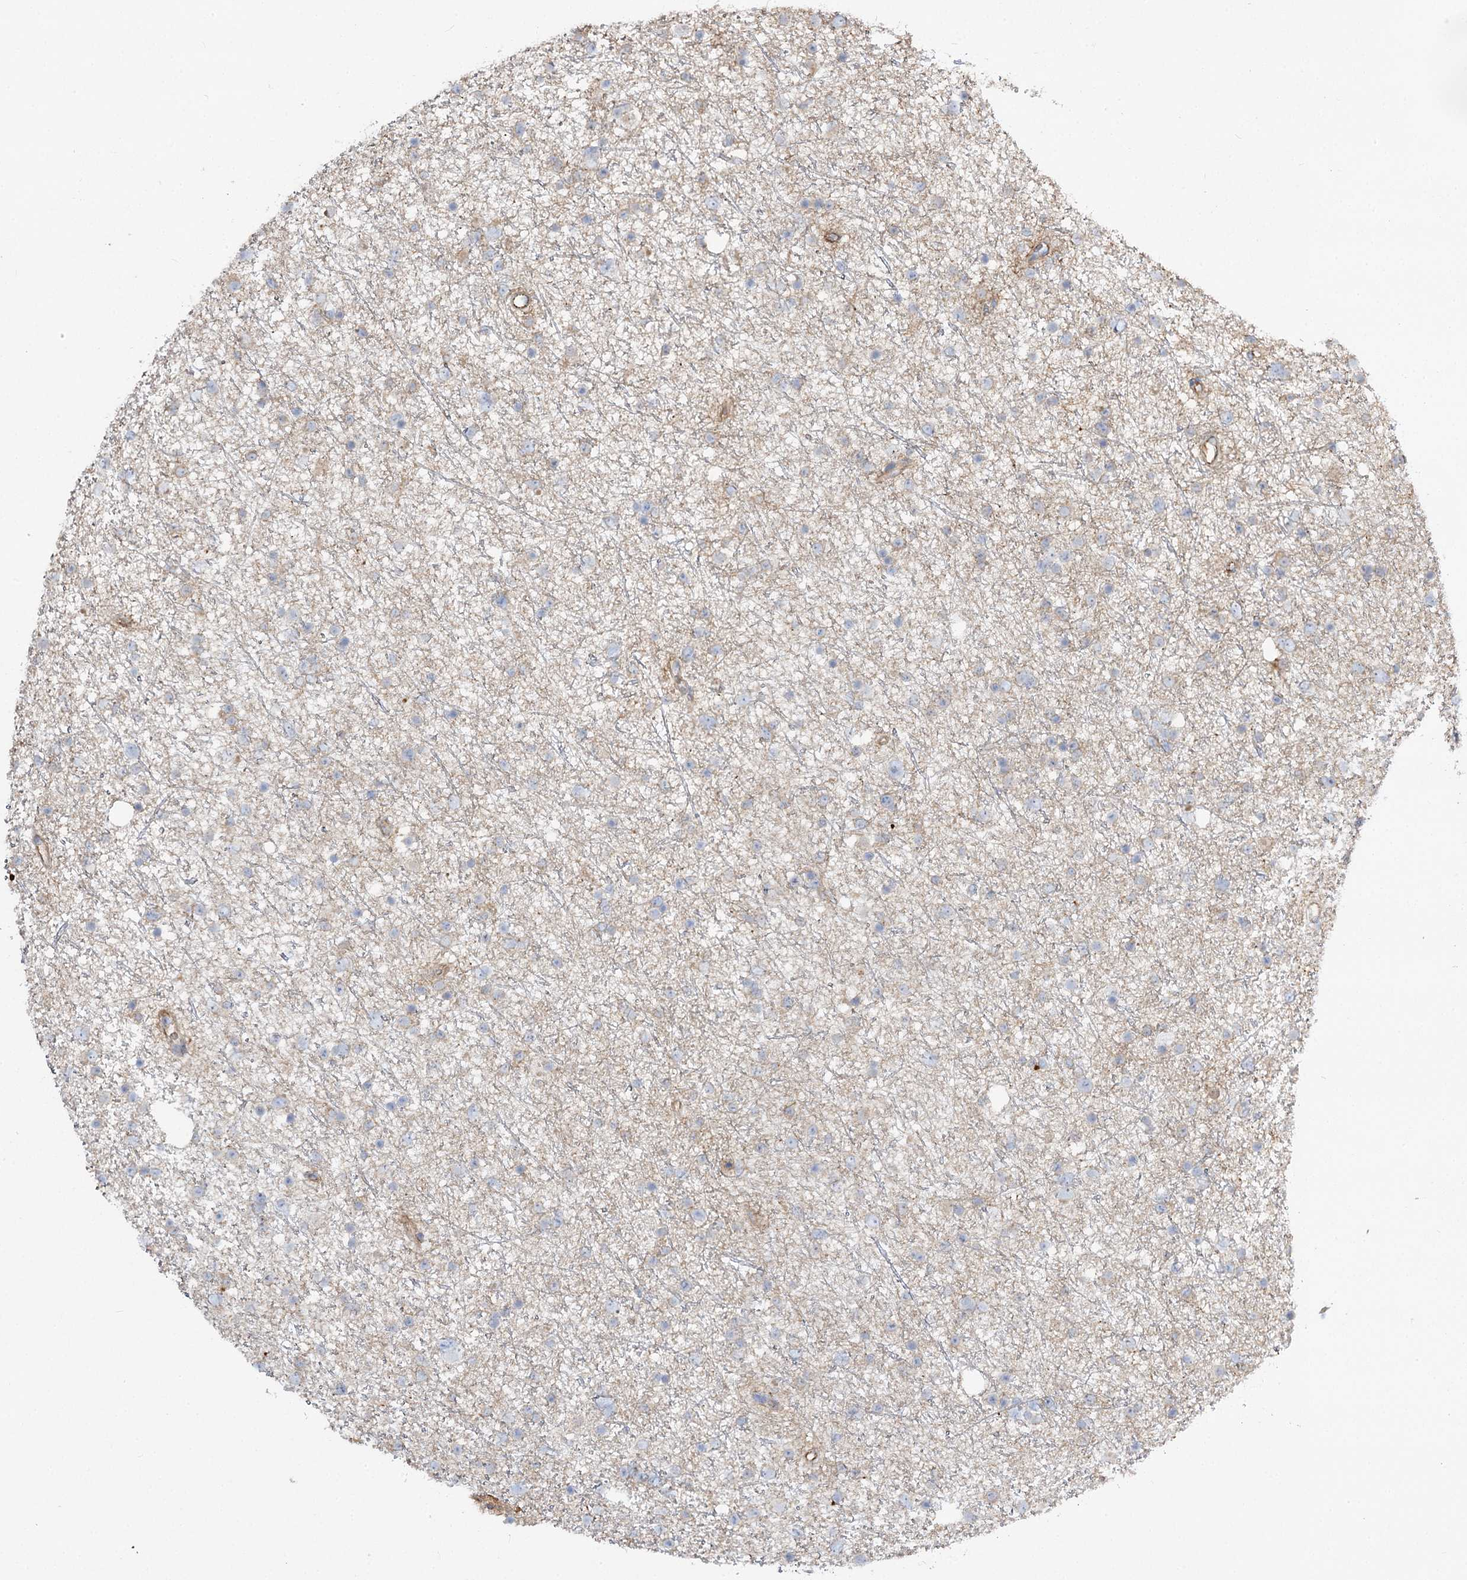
{"staining": {"intensity": "negative", "quantity": "none", "location": "none"}, "tissue": "glioma", "cell_type": "Tumor cells", "image_type": "cancer", "snomed": [{"axis": "morphology", "description": "Glioma, malignant, Low grade"}, {"axis": "topography", "description": "Cerebral cortex"}], "caption": "There is no significant staining in tumor cells of malignant glioma (low-grade).", "gene": "KIAA0825", "patient": {"sex": "female", "age": 39}}